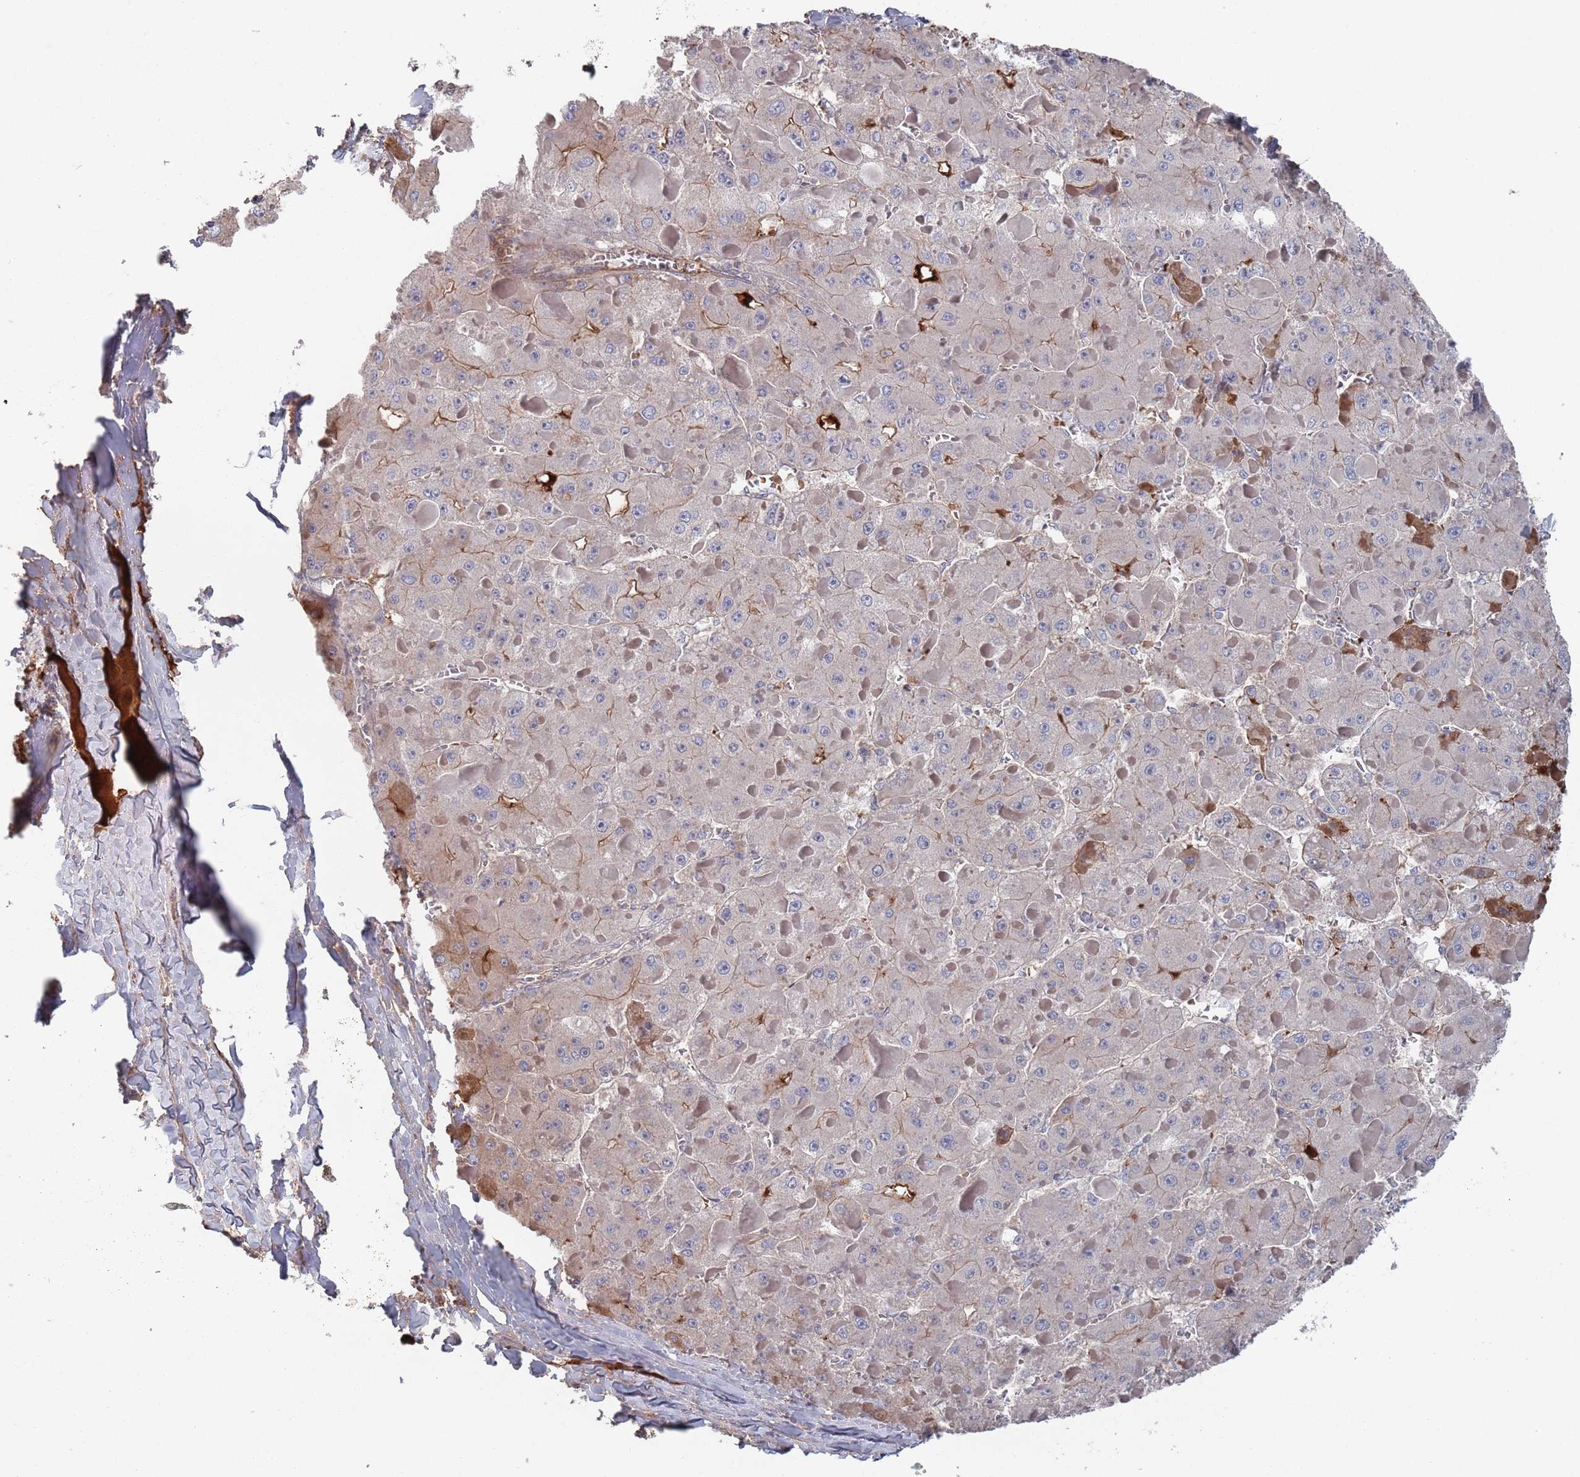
{"staining": {"intensity": "weak", "quantity": "<25%", "location": "cytoplasmic/membranous"}, "tissue": "liver cancer", "cell_type": "Tumor cells", "image_type": "cancer", "snomed": [{"axis": "morphology", "description": "Carcinoma, Hepatocellular, NOS"}, {"axis": "topography", "description": "Liver"}], "caption": "Immunohistochemistry (IHC) image of liver hepatocellular carcinoma stained for a protein (brown), which displays no staining in tumor cells.", "gene": "PLEKHA4", "patient": {"sex": "female", "age": 73}}